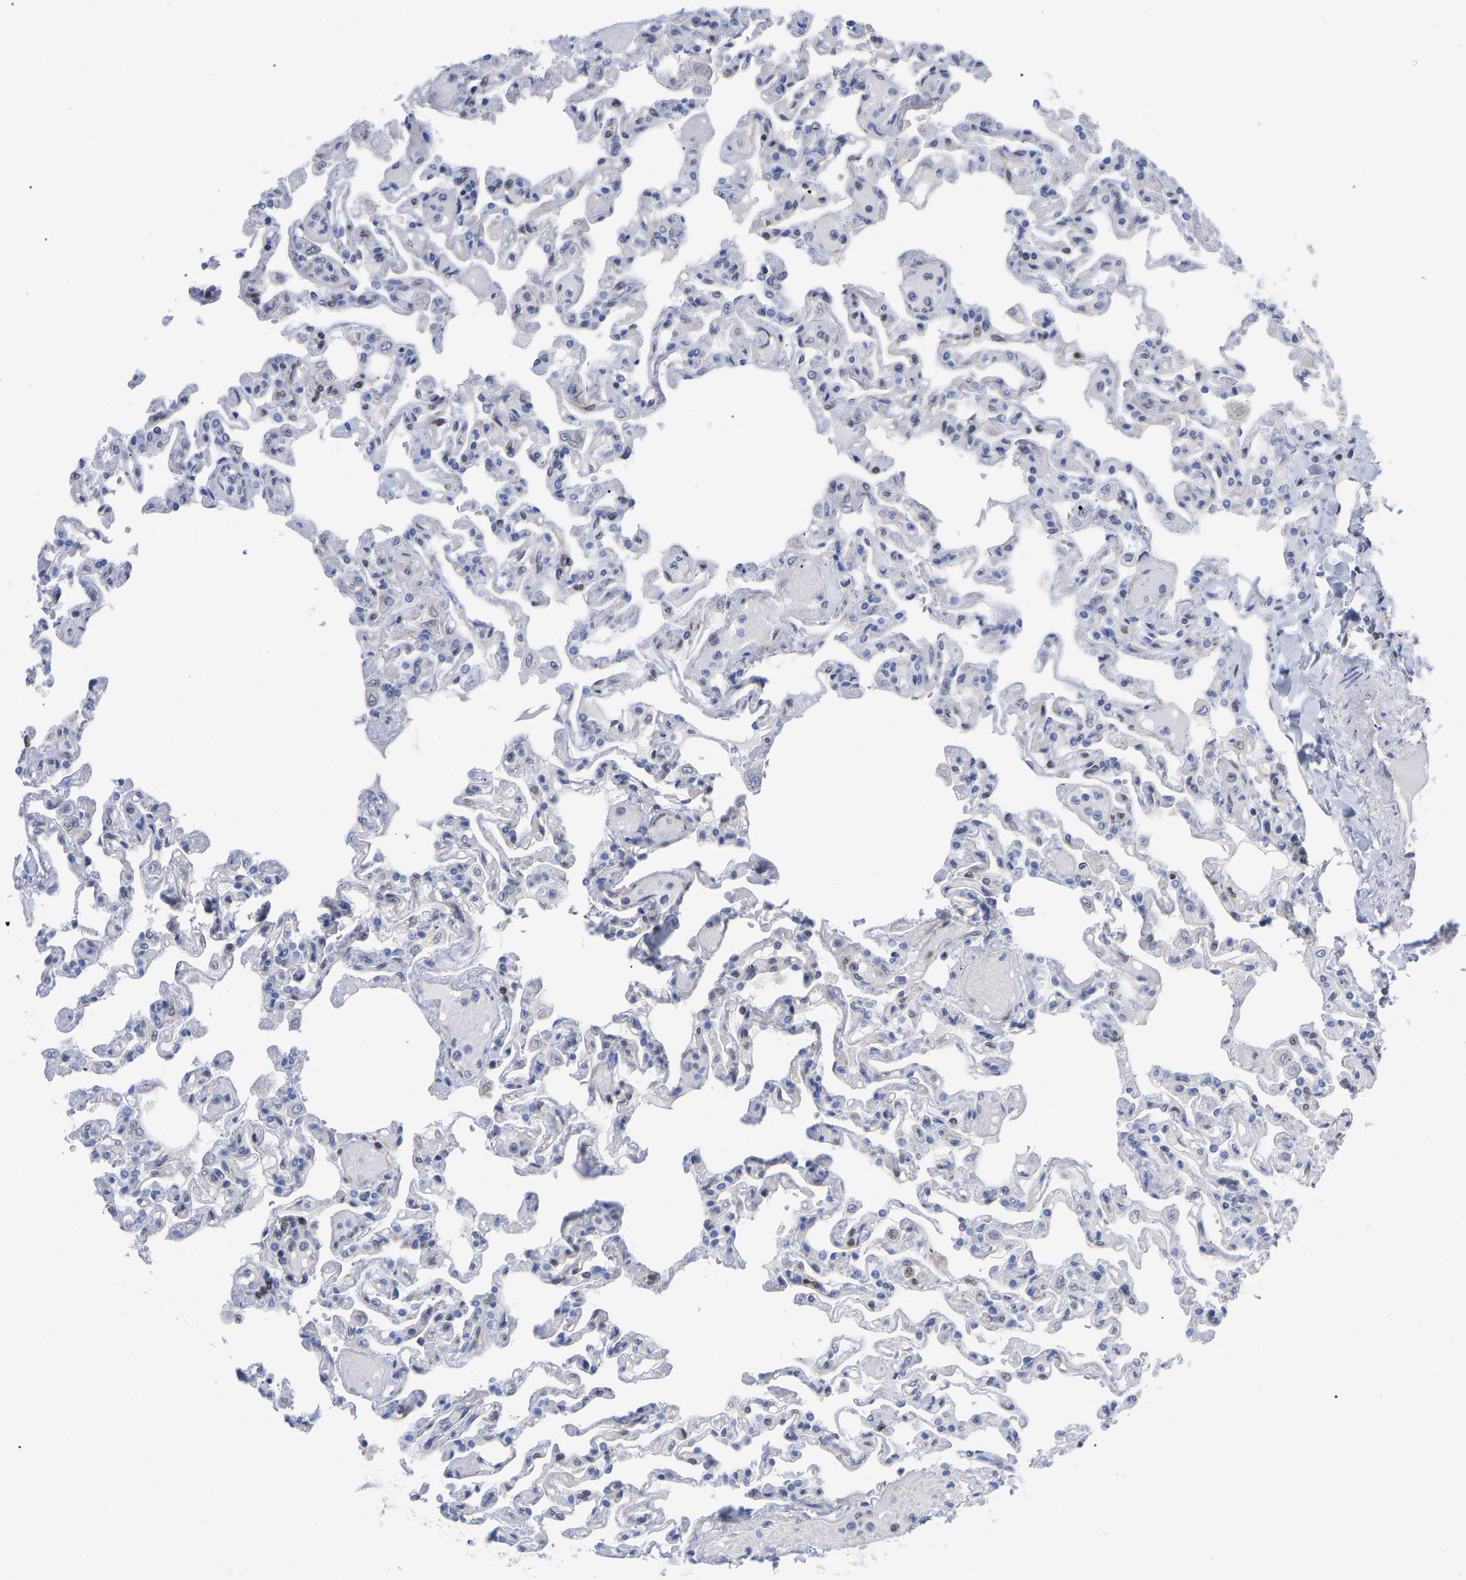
{"staining": {"intensity": "negative", "quantity": "none", "location": "none"}, "tissue": "lung", "cell_type": "Alveolar cells", "image_type": "normal", "snomed": [{"axis": "morphology", "description": "Normal tissue, NOS"}, {"axis": "topography", "description": "Lung"}], "caption": "Micrograph shows no protein positivity in alveolar cells of normal lung.", "gene": "GIMAP4", "patient": {"sex": "male", "age": 21}}